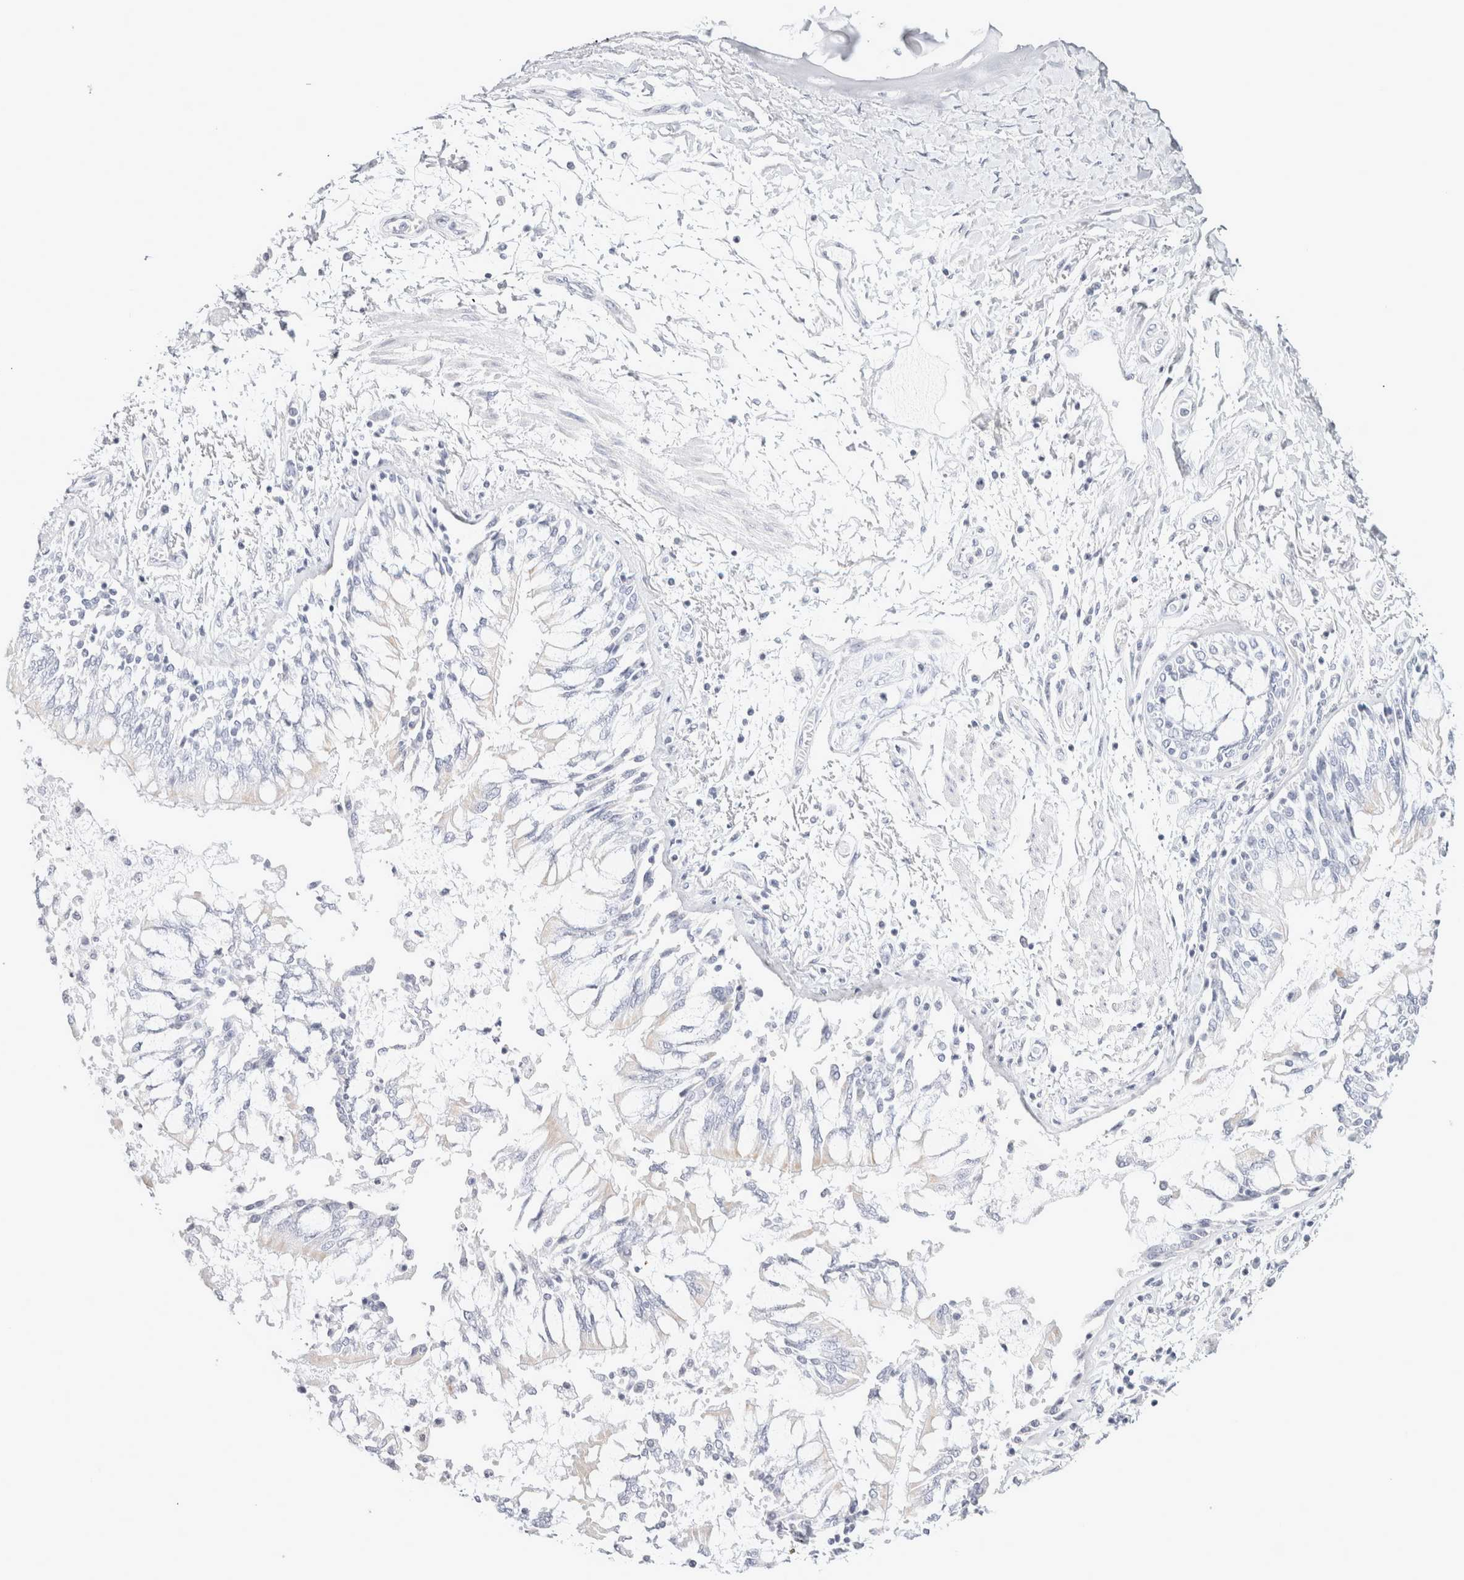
{"staining": {"intensity": "negative", "quantity": "none", "location": "none"}, "tissue": "lung cancer", "cell_type": "Tumor cells", "image_type": "cancer", "snomed": [{"axis": "morphology", "description": "Normal tissue, NOS"}, {"axis": "morphology", "description": "Squamous cell carcinoma, NOS"}, {"axis": "topography", "description": "Lymph node"}, {"axis": "topography", "description": "Cartilage tissue"}, {"axis": "topography", "description": "Bronchus"}, {"axis": "topography", "description": "Lung"}, {"axis": "topography", "description": "Peripheral nerve tissue"}], "caption": "This is an immunohistochemistry (IHC) histopathology image of human lung cancer. There is no positivity in tumor cells.", "gene": "GARIN1A", "patient": {"sex": "female", "age": 49}}